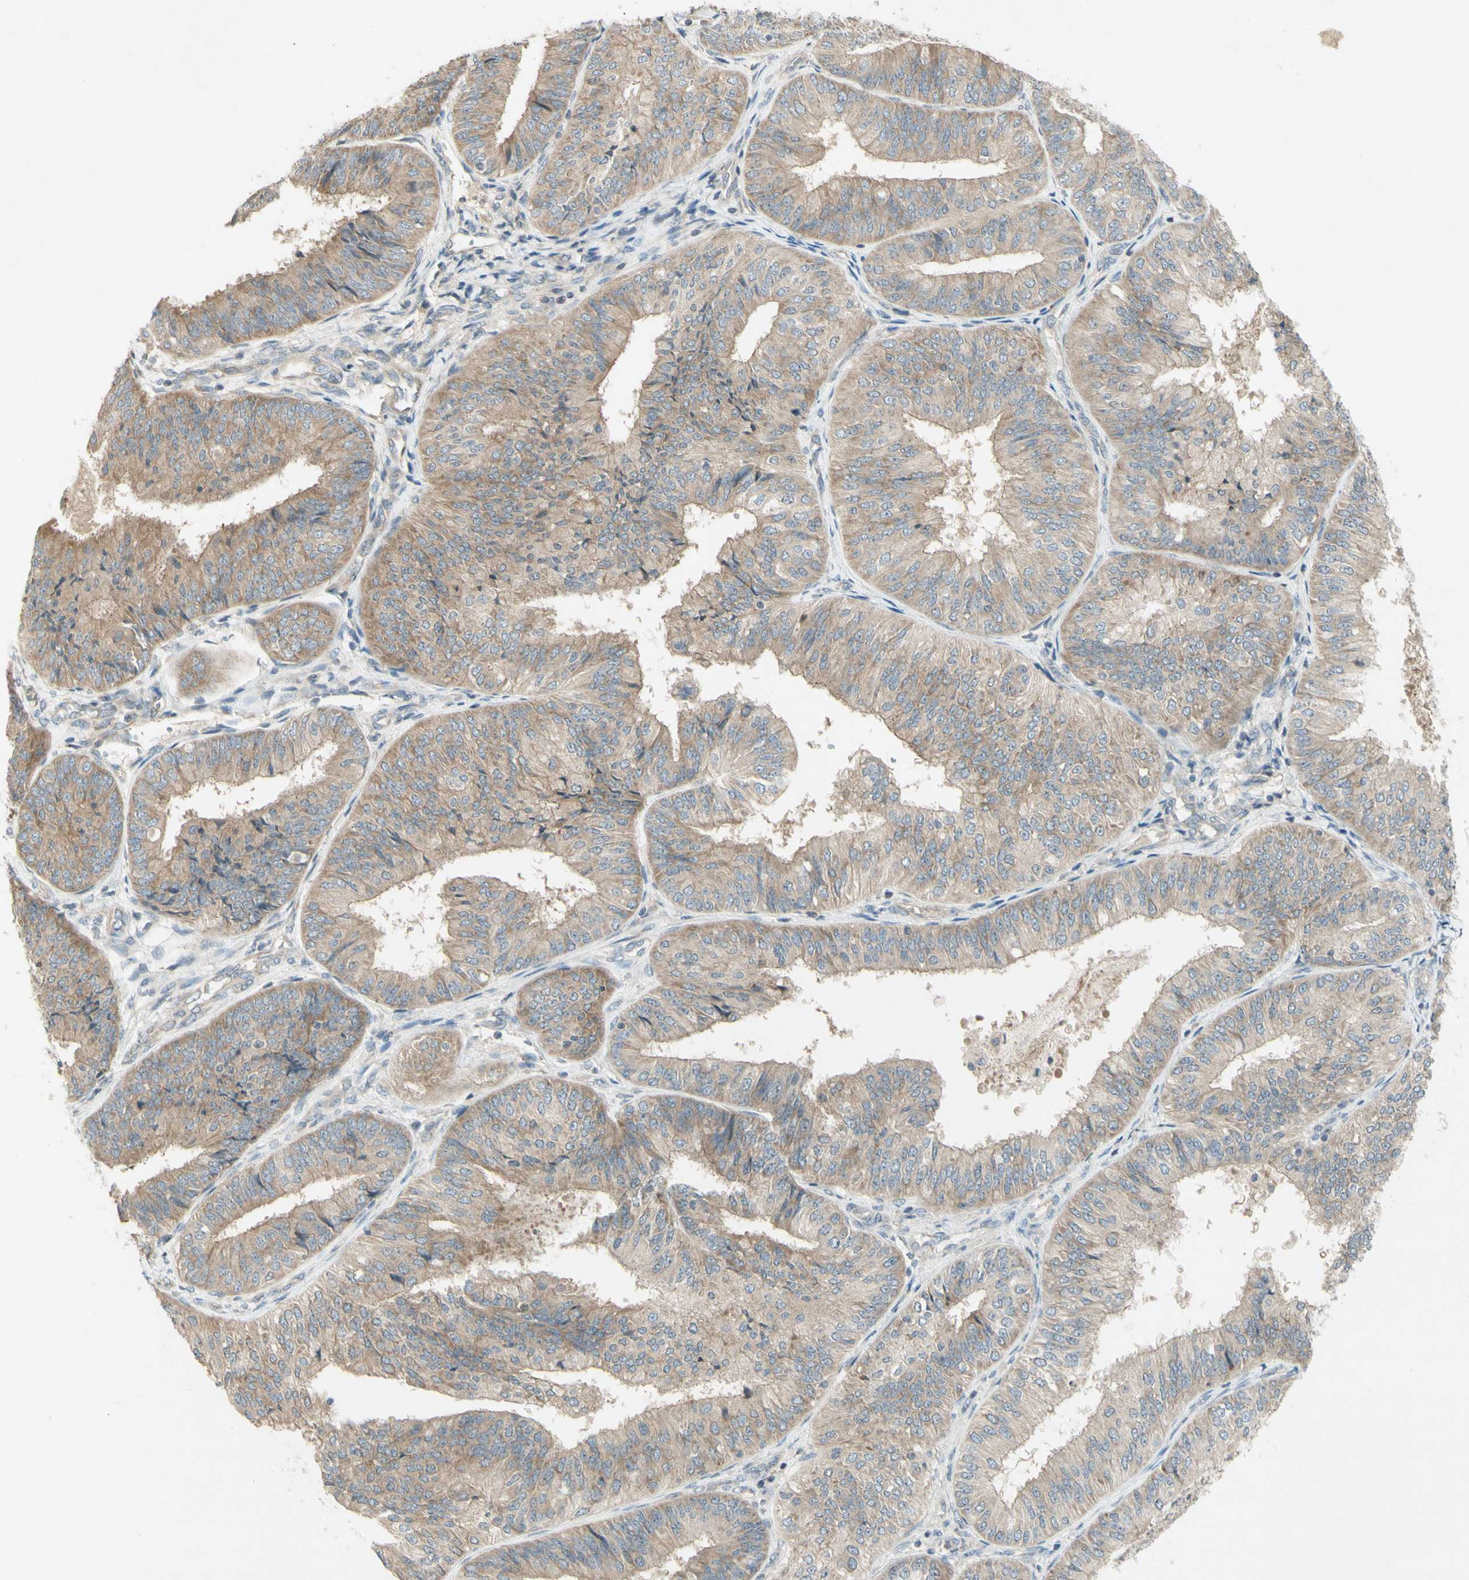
{"staining": {"intensity": "moderate", "quantity": "25%-75%", "location": "cytoplasmic/membranous"}, "tissue": "endometrial cancer", "cell_type": "Tumor cells", "image_type": "cancer", "snomed": [{"axis": "morphology", "description": "Adenocarcinoma, NOS"}, {"axis": "topography", "description": "Endometrium"}], "caption": "Moderate cytoplasmic/membranous expression is seen in approximately 25%-75% of tumor cells in adenocarcinoma (endometrial).", "gene": "ETF1", "patient": {"sex": "female", "age": 58}}